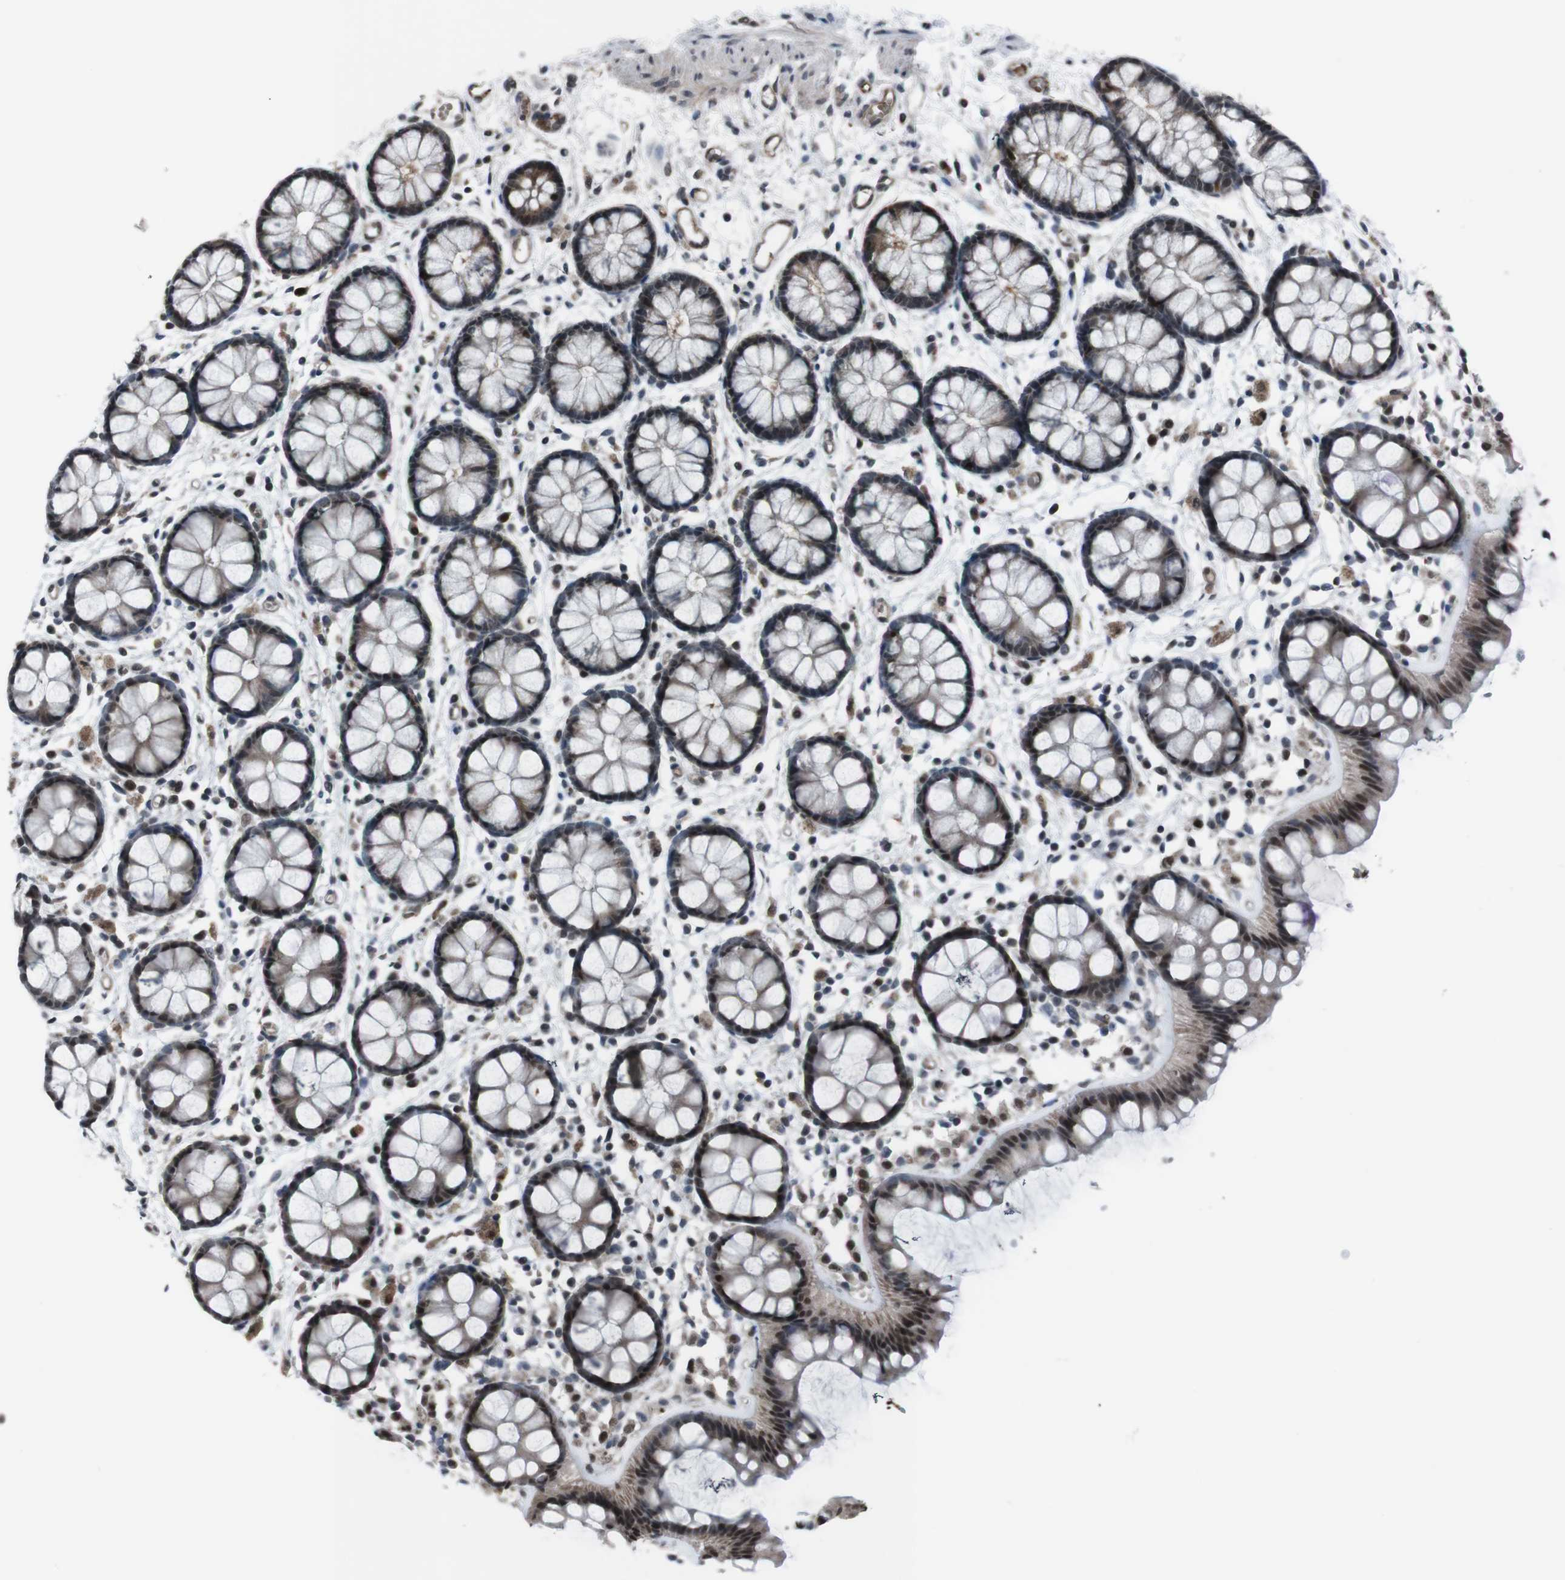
{"staining": {"intensity": "strong", "quantity": ">75%", "location": "cytoplasmic/membranous,nuclear"}, "tissue": "rectum", "cell_type": "Glandular cells", "image_type": "normal", "snomed": [{"axis": "morphology", "description": "Normal tissue, NOS"}, {"axis": "topography", "description": "Rectum"}], "caption": "Brown immunohistochemical staining in normal rectum reveals strong cytoplasmic/membranous,nuclear staining in approximately >75% of glandular cells. The staining was performed using DAB (3,3'-diaminobenzidine) to visualize the protein expression in brown, while the nuclei were stained in blue with hematoxylin (Magnification: 20x).", "gene": "SS18L1", "patient": {"sex": "female", "age": 66}}